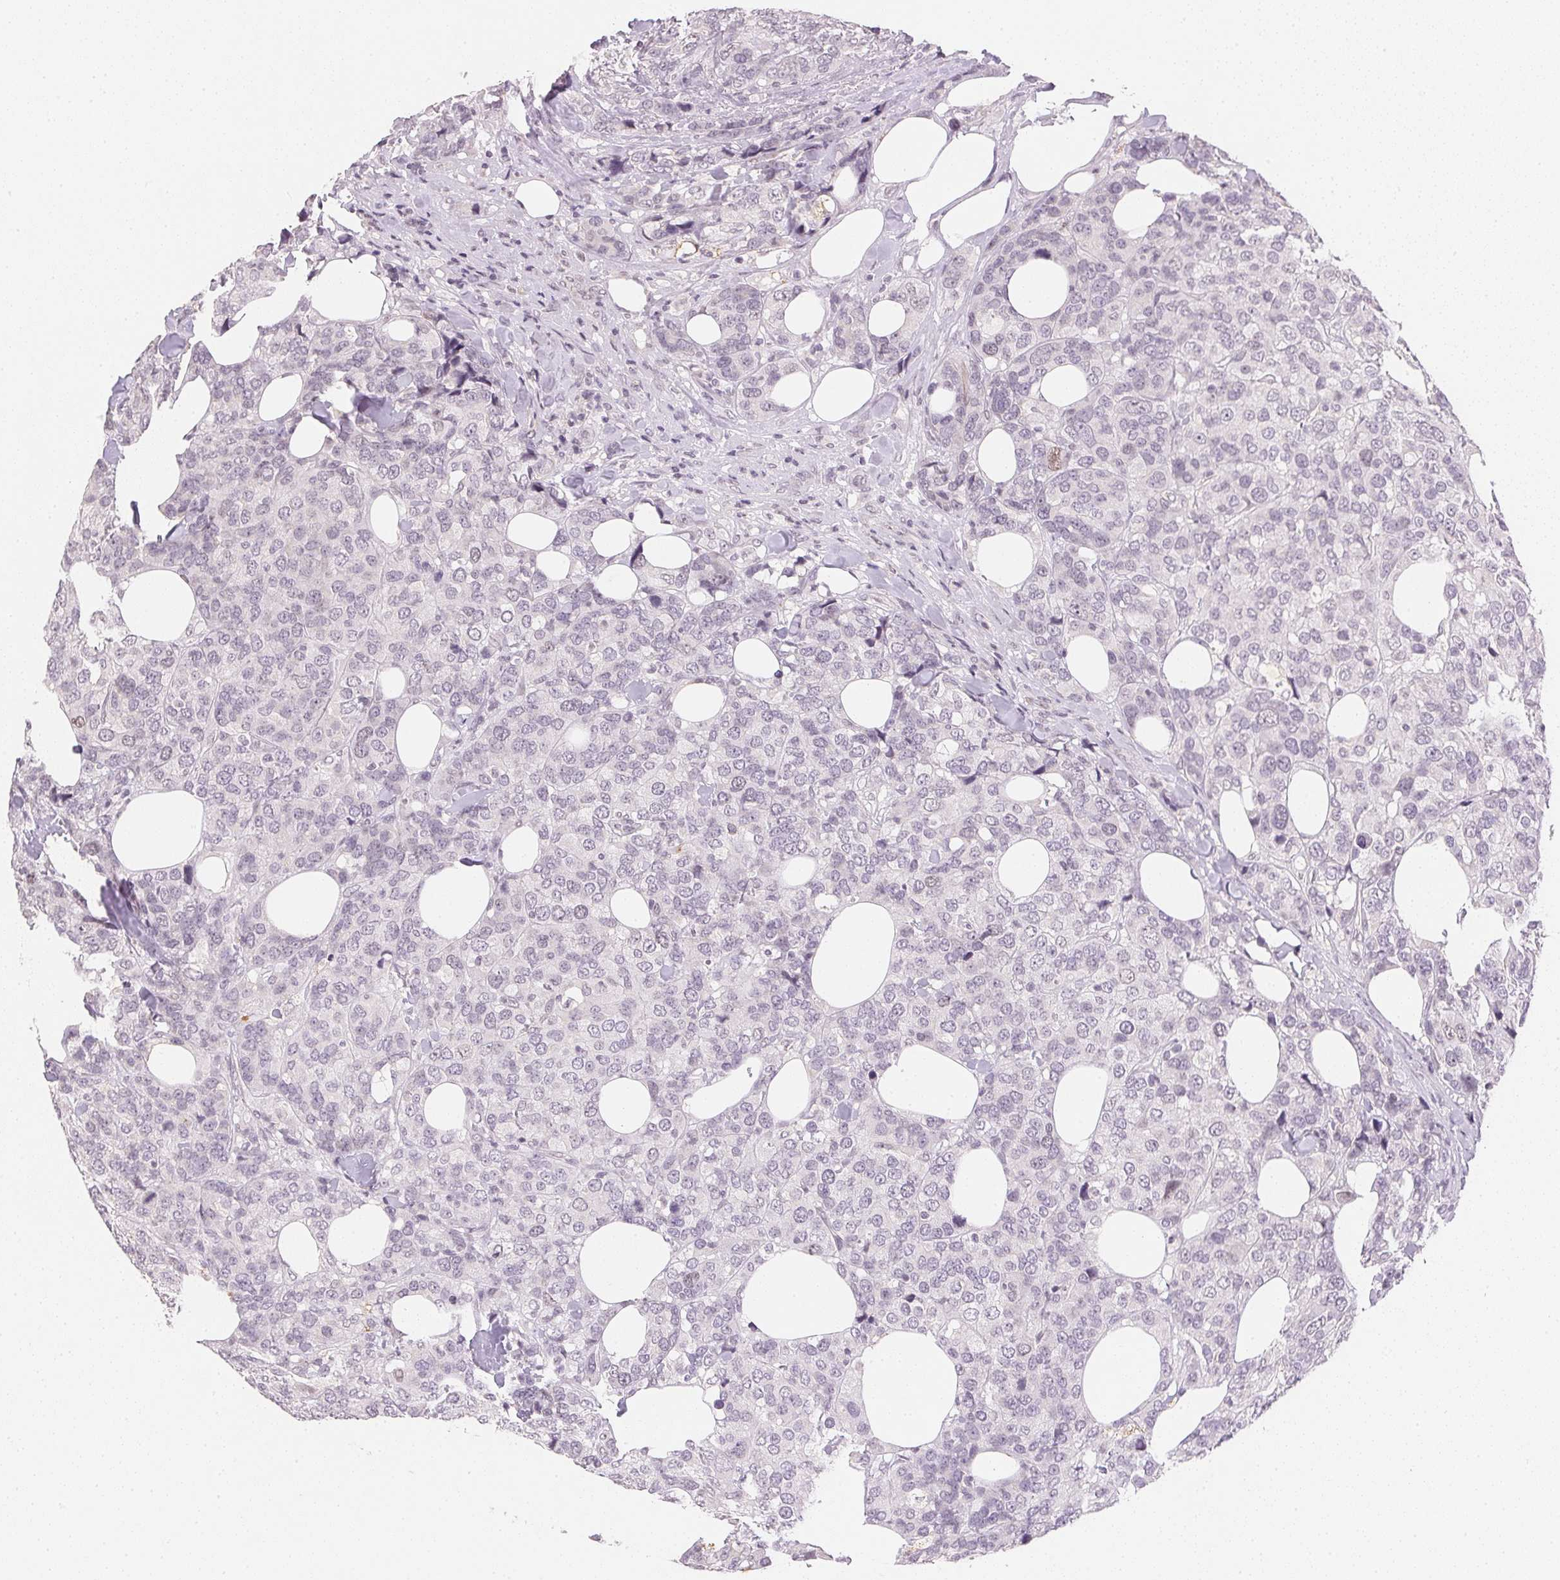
{"staining": {"intensity": "negative", "quantity": "none", "location": "none"}, "tissue": "breast cancer", "cell_type": "Tumor cells", "image_type": "cancer", "snomed": [{"axis": "morphology", "description": "Lobular carcinoma"}, {"axis": "topography", "description": "Breast"}], "caption": "Tumor cells are negative for protein expression in human breast cancer.", "gene": "SMTN", "patient": {"sex": "female", "age": 59}}